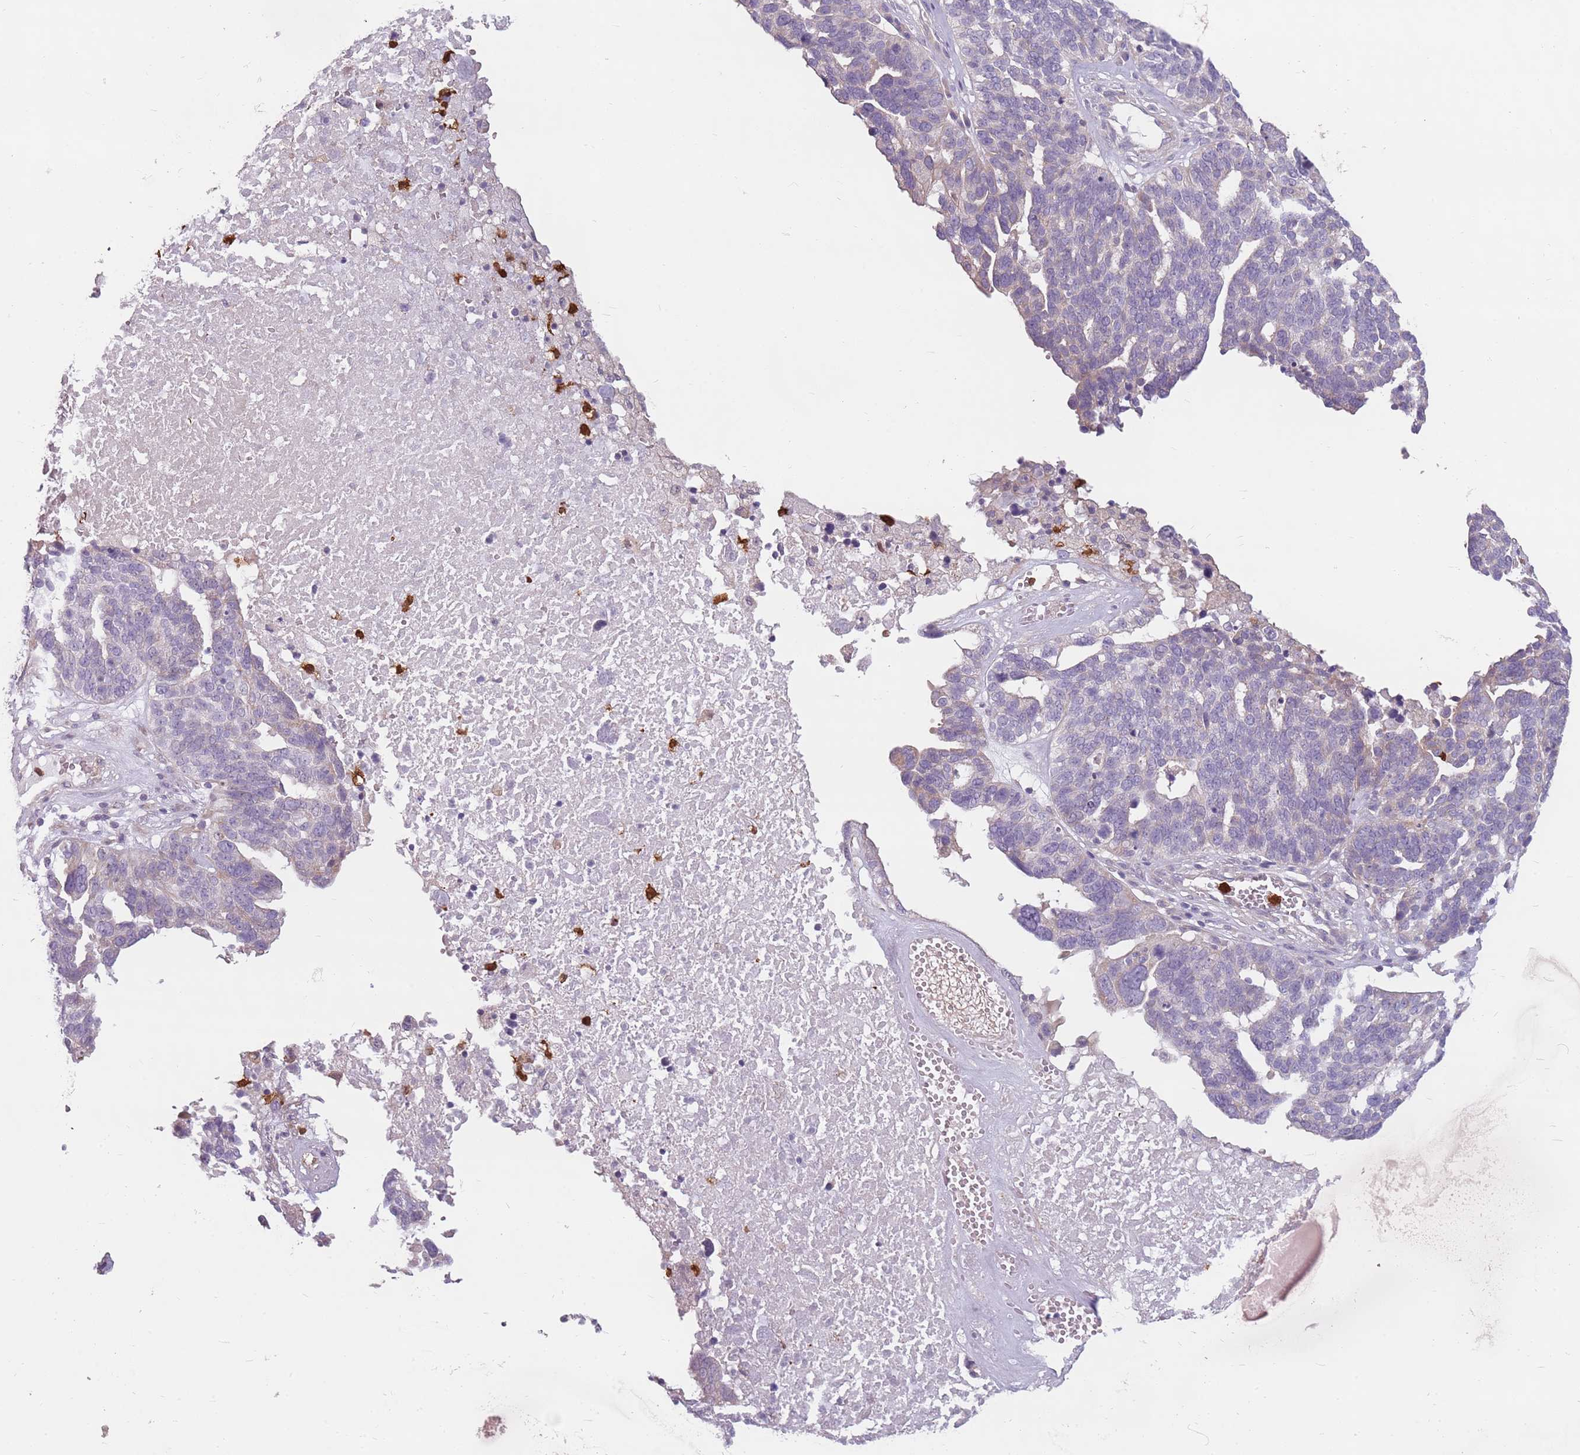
{"staining": {"intensity": "negative", "quantity": "none", "location": "none"}, "tissue": "ovarian cancer", "cell_type": "Tumor cells", "image_type": "cancer", "snomed": [{"axis": "morphology", "description": "Cystadenocarcinoma, serous, NOS"}, {"axis": "topography", "description": "Ovary"}], "caption": "Protein analysis of ovarian serous cystadenocarcinoma exhibits no significant expression in tumor cells.", "gene": "SPAG4", "patient": {"sex": "female", "age": 59}}